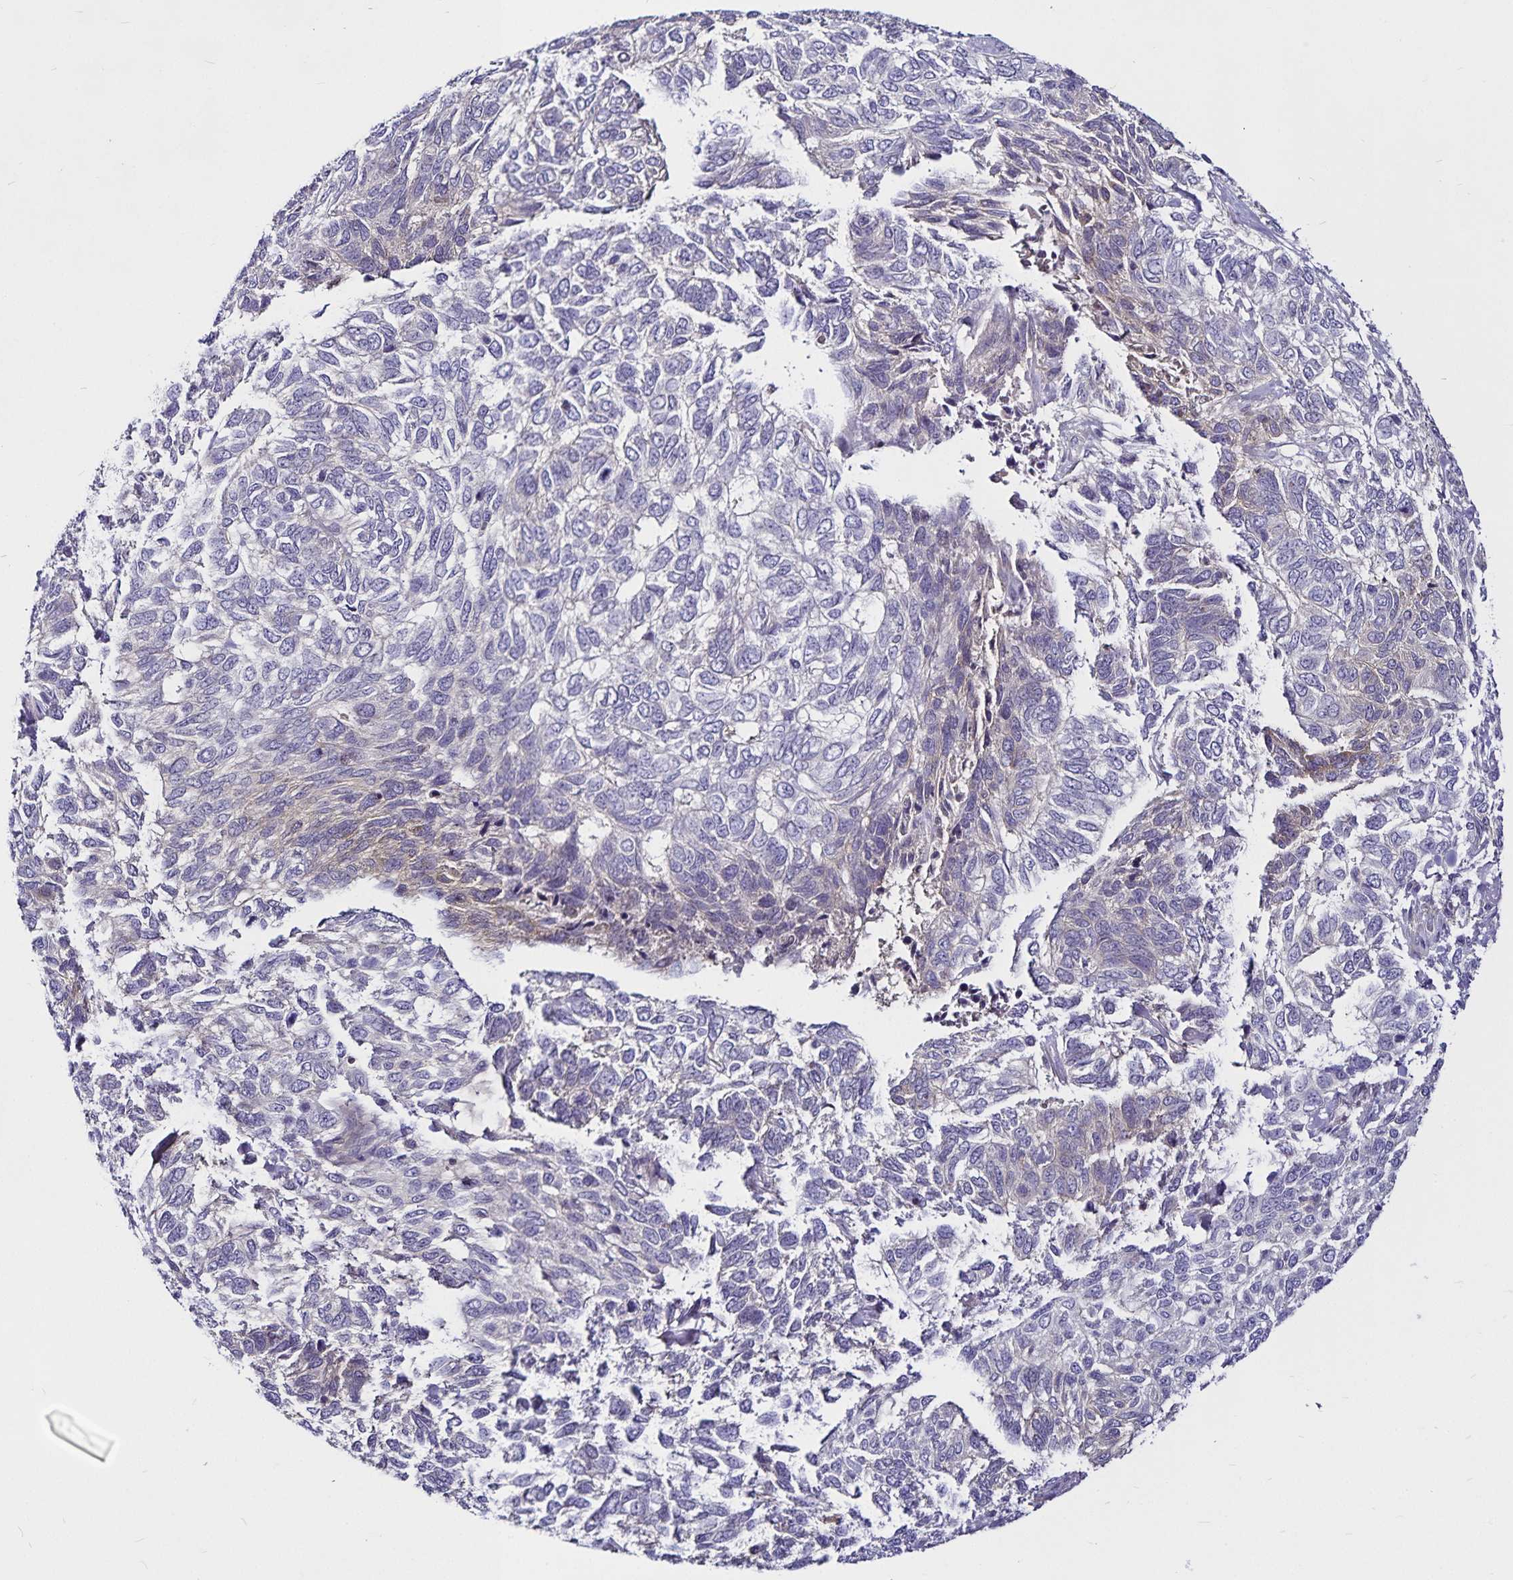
{"staining": {"intensity": "negative", "quantity": "none", "location": "none"}, "tissue": "skin cancer", "cell_type": "Tumor cells", "image_type": "cancer", "snomed": [{"axis": "morphology", "description": "Basal cell carcinoma"}, {"axis": "topography", "description": "Skin"}], "caption": "Human skin basal cell carcinoma stained for a protein using immunohistochemistry (IHC) exhibits no expression in tumor cells.", "gene": "GNG12", "patient": {"sex": "female", "age": 65}}